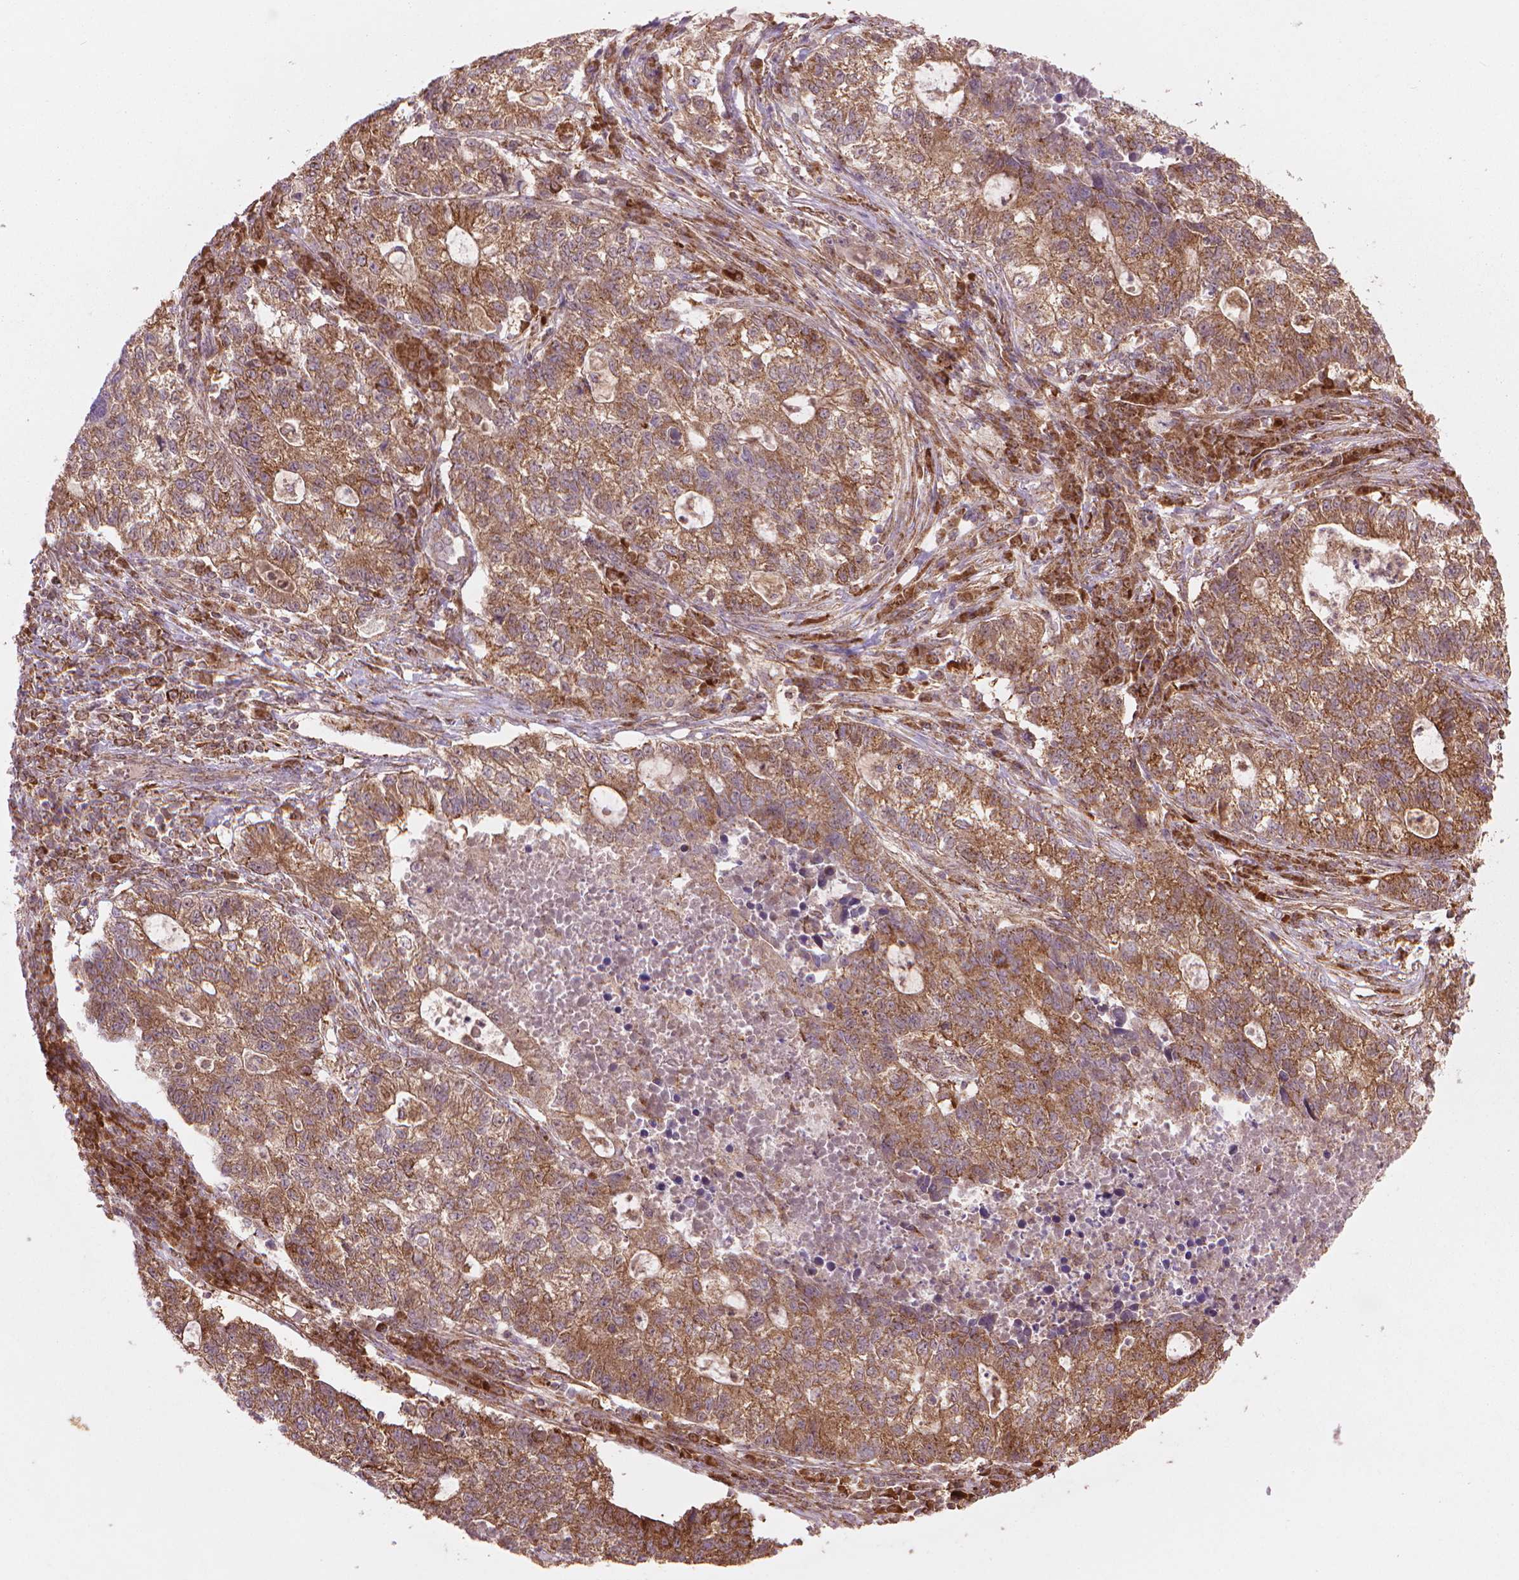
{"staining": {"intensity": "moderate", "quantity": "25%-75%", "location": "cytoplasmic/membranous"}, "tissue": "lung cancer", "cell_type": "Tumor cells", "image_type": "cancer", "snomed": [{"axis": "morphology", "description": "Adenocarcinoma, NOS"}, {"axis": "topography", "description": "Lung"}], "caption": "Immunohistochemical staining of lung cancer (adenocarcinoma) displays medium levels of moderate cytoplasmic/membranous protein expression in about 25%-75% of tumor cells.", "gene": "VARS2", "patient": {"sex": "male", "age": 57}}